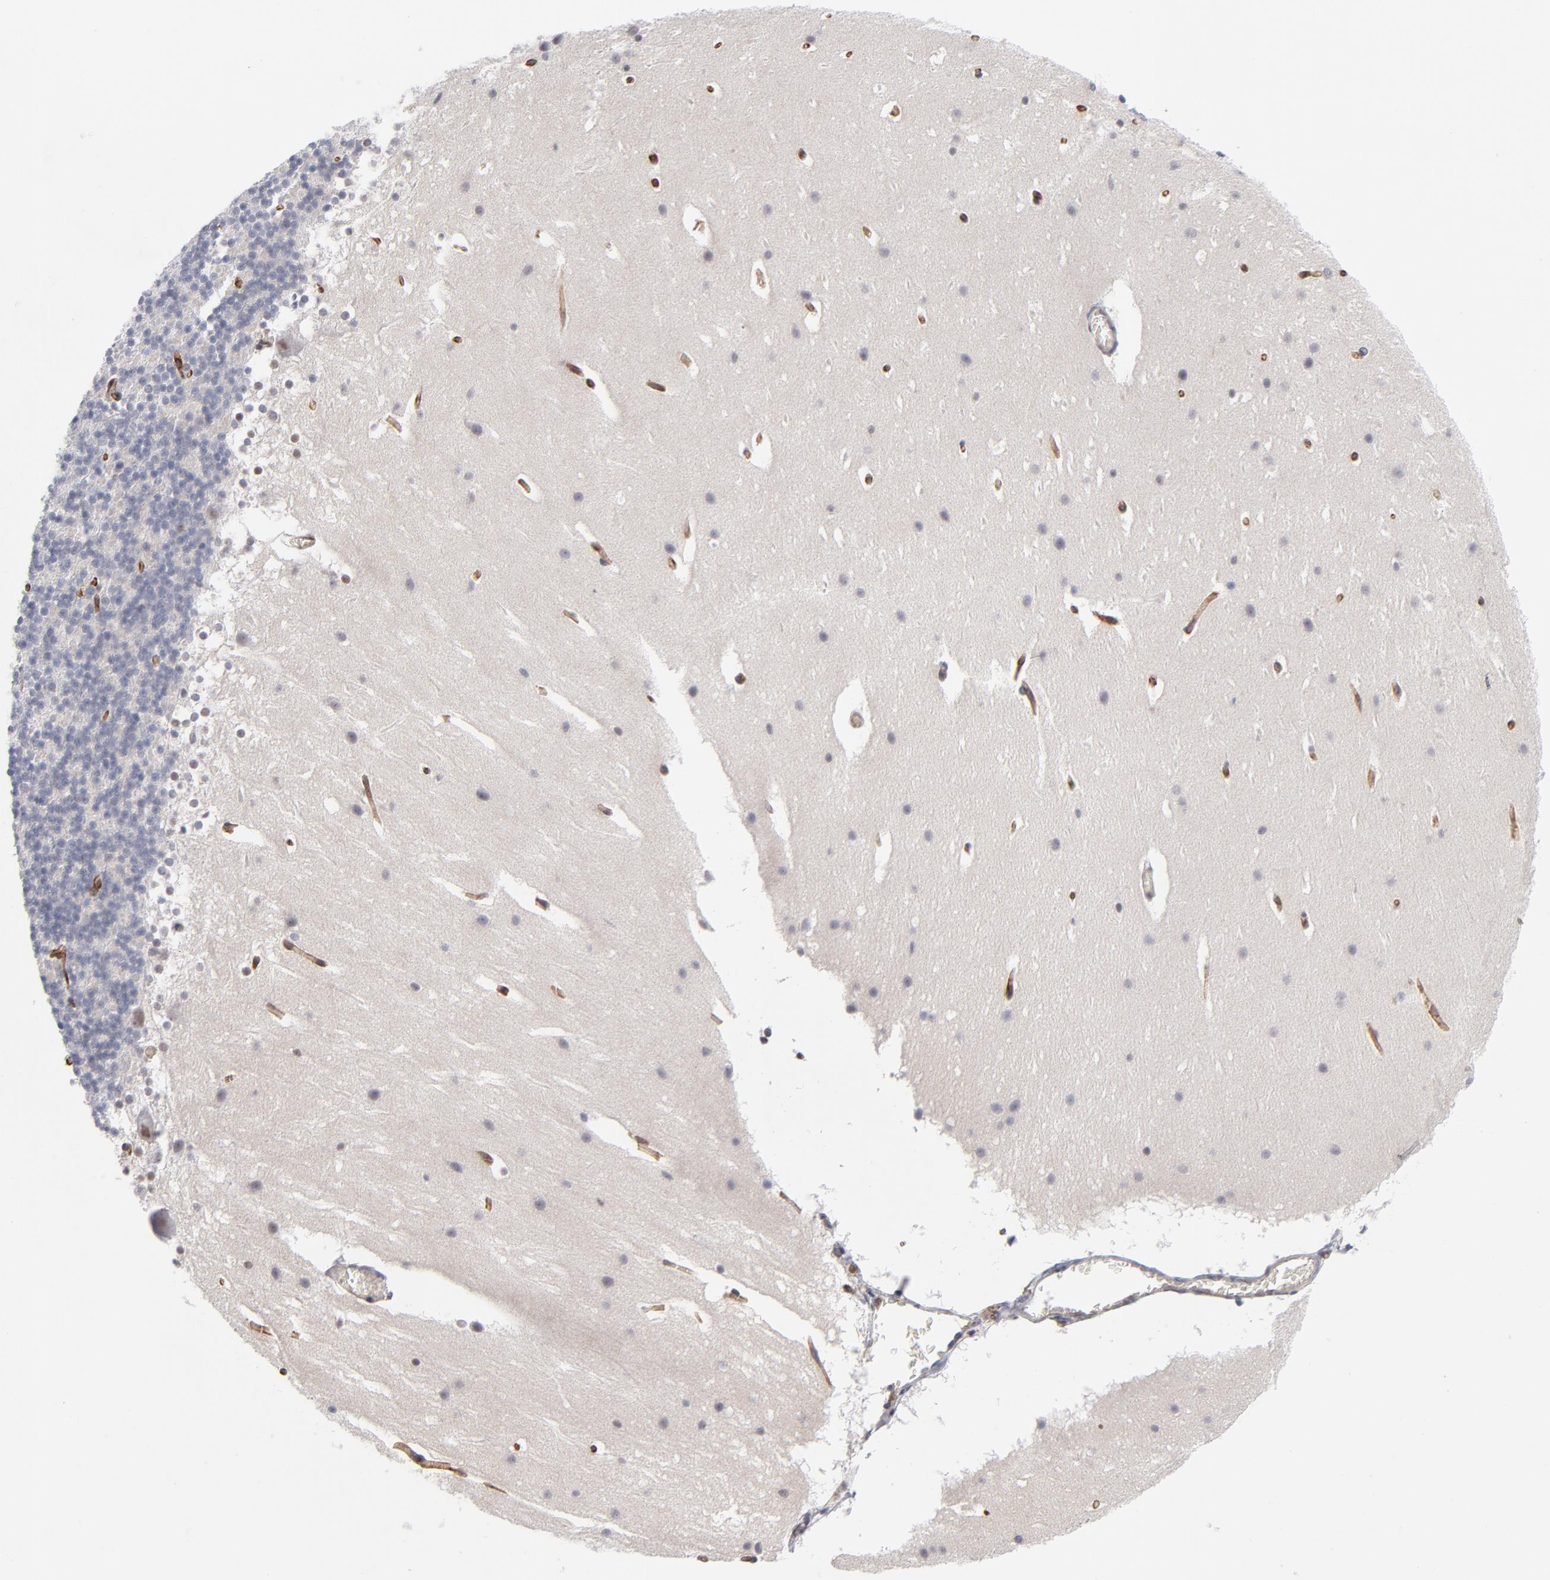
{"staining": {"intensity": "negative", "quantity": "none", "location": "none"}, "tissue": "cerebellum", "cell_type": "Cells in granular layer", "image_type": "normal", "snomed": [{"axis": "morphology", "description": "Normal tissue, NOS"}, {"axis": "topography", "description": "Cerebellum"}], "caption": "Immunohistochemical staining of normal human cerebellum exhibits no significant positivity in cells in granular layer.", "gene": "NBN", "patient": {"sex": "female", "age": 19}}